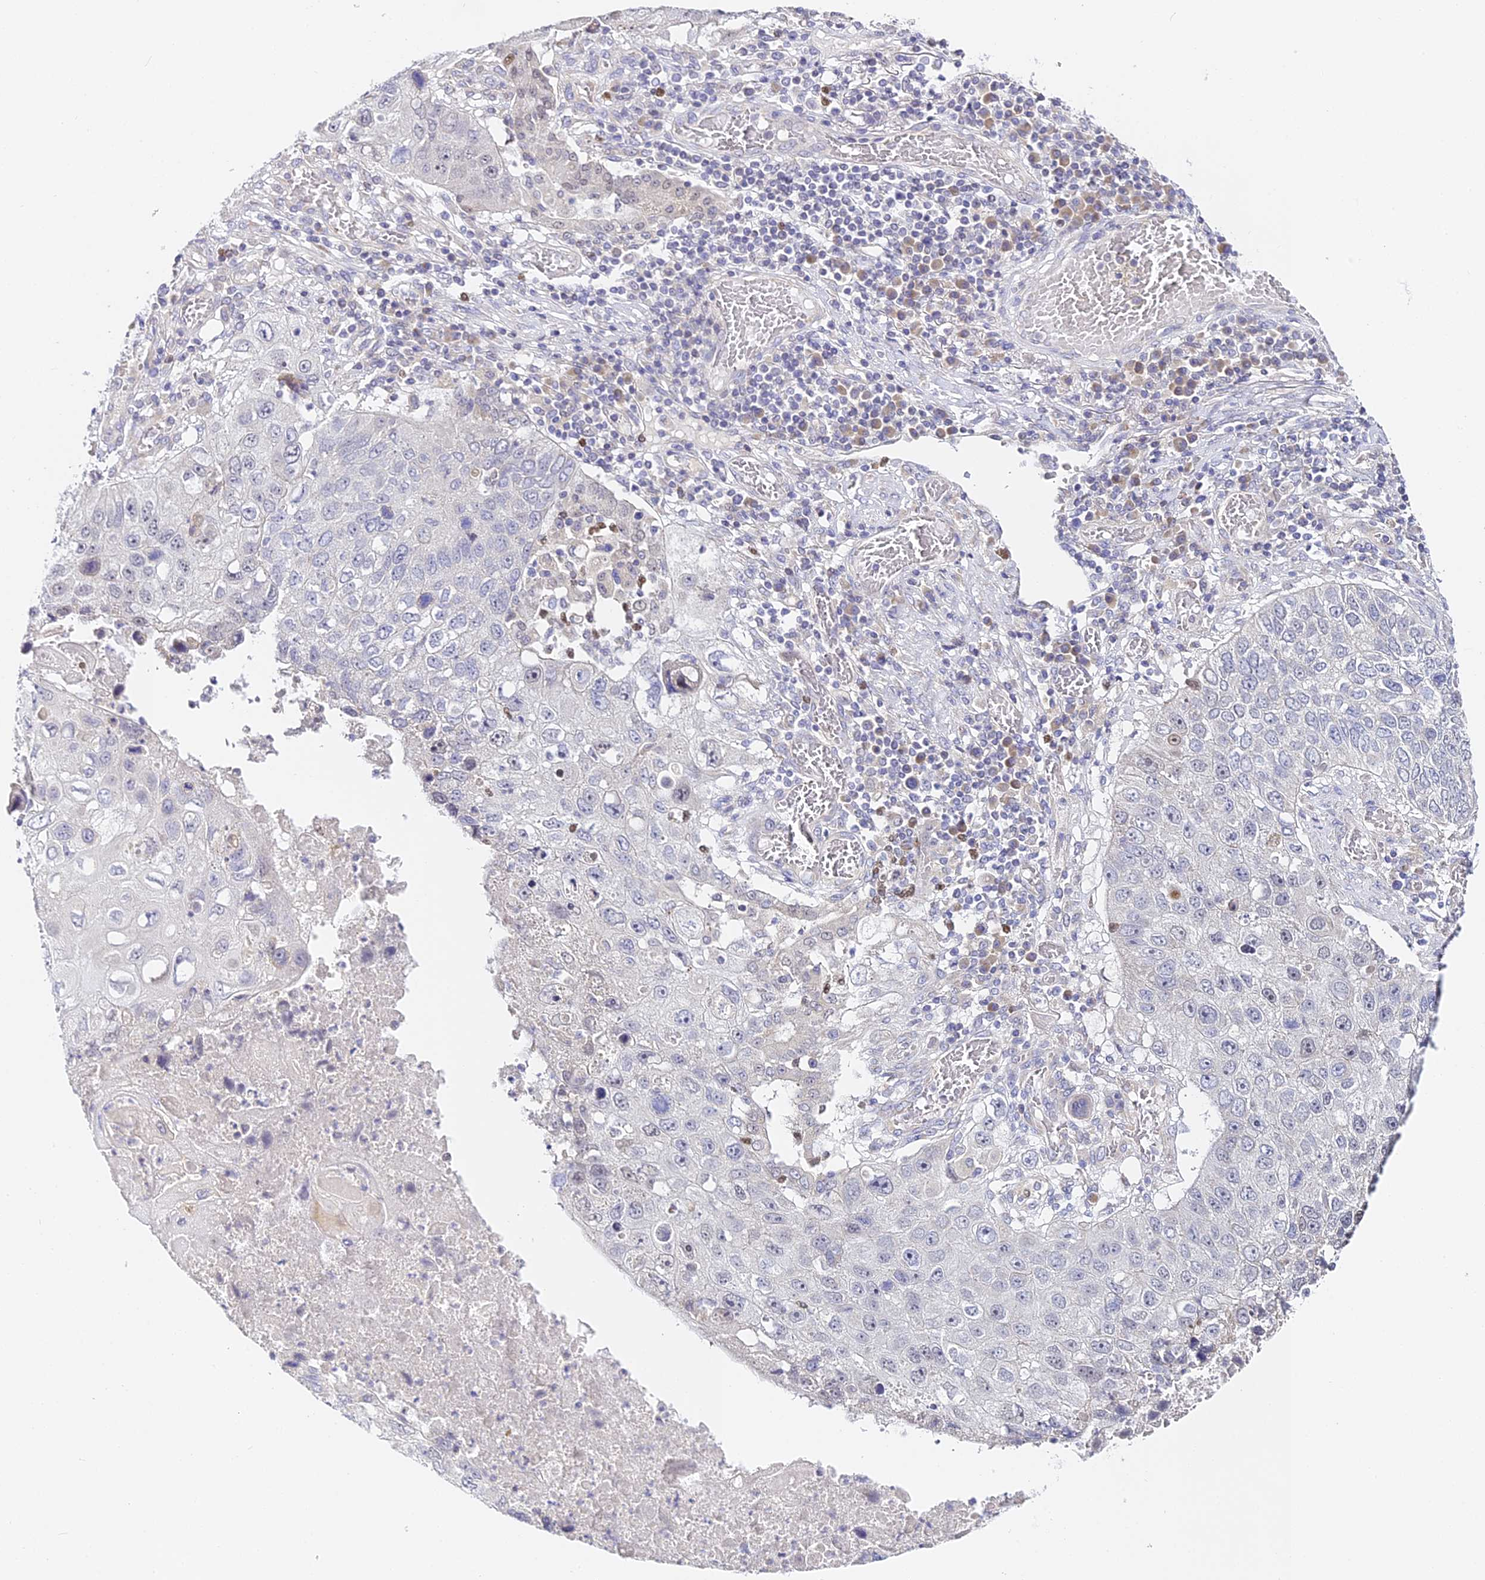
{"staining": {"intensity": "negative", "quantity": "none", "location": "none"}, "tissue": "lung cancer", "cell_type": "Tumor cells", "image_type": "cancer", "snomed": [{"axis": "morphology", "description": "Squamous cell carcinoma, NOS"}, {"axis": "topography", "description": "Lung"}], "caption": "High power microscopy histopathology image of an IHC histopathology image of squamous cell carcinoma (lung), revealing no significant expression in tumor cells.", "gene": "SERP1", "patient": {"sex": "male", "age": 61}}